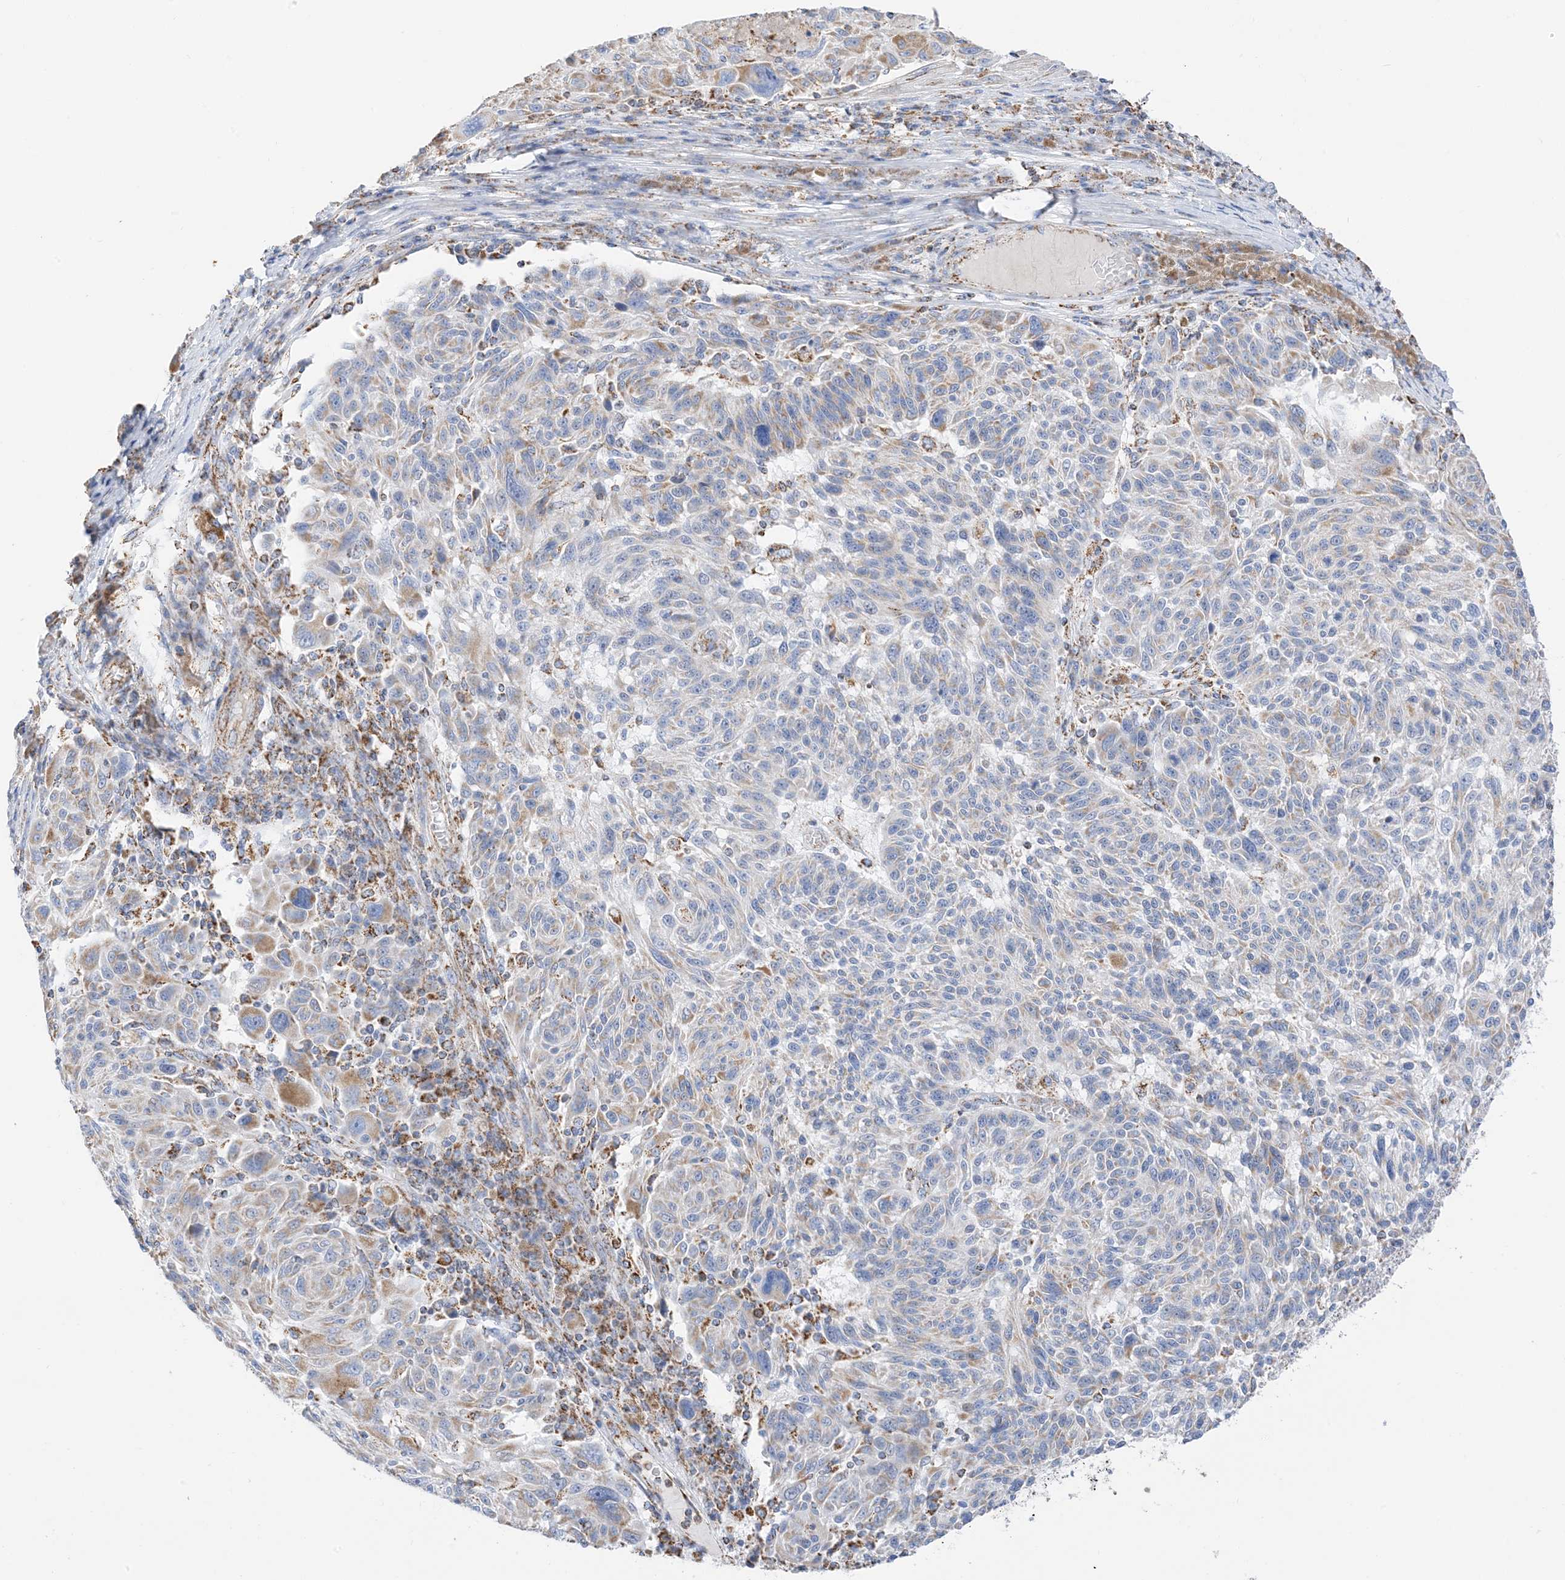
{"staining": {"intensity": "moderate", "quantity": "<25%", "location": "cytoplasmic/membranous"}, "tissue": "melanoma", "cell_type": "Tumor cells", "image_type": "cancer", "snomed": [{"axis": "morphology", "description": "Malignant melanoma, NOS"}, {"axis": "topography", "description": "Skin"}], "caption": "Immunohistochemical staining of malignant melanoma displays low levels of moderate cytoplasmic/membranous protein positivity in approximately <25% of tumor cells.", "gene": "CAPN13", "patient": {"sex": "male", "age": 53}}